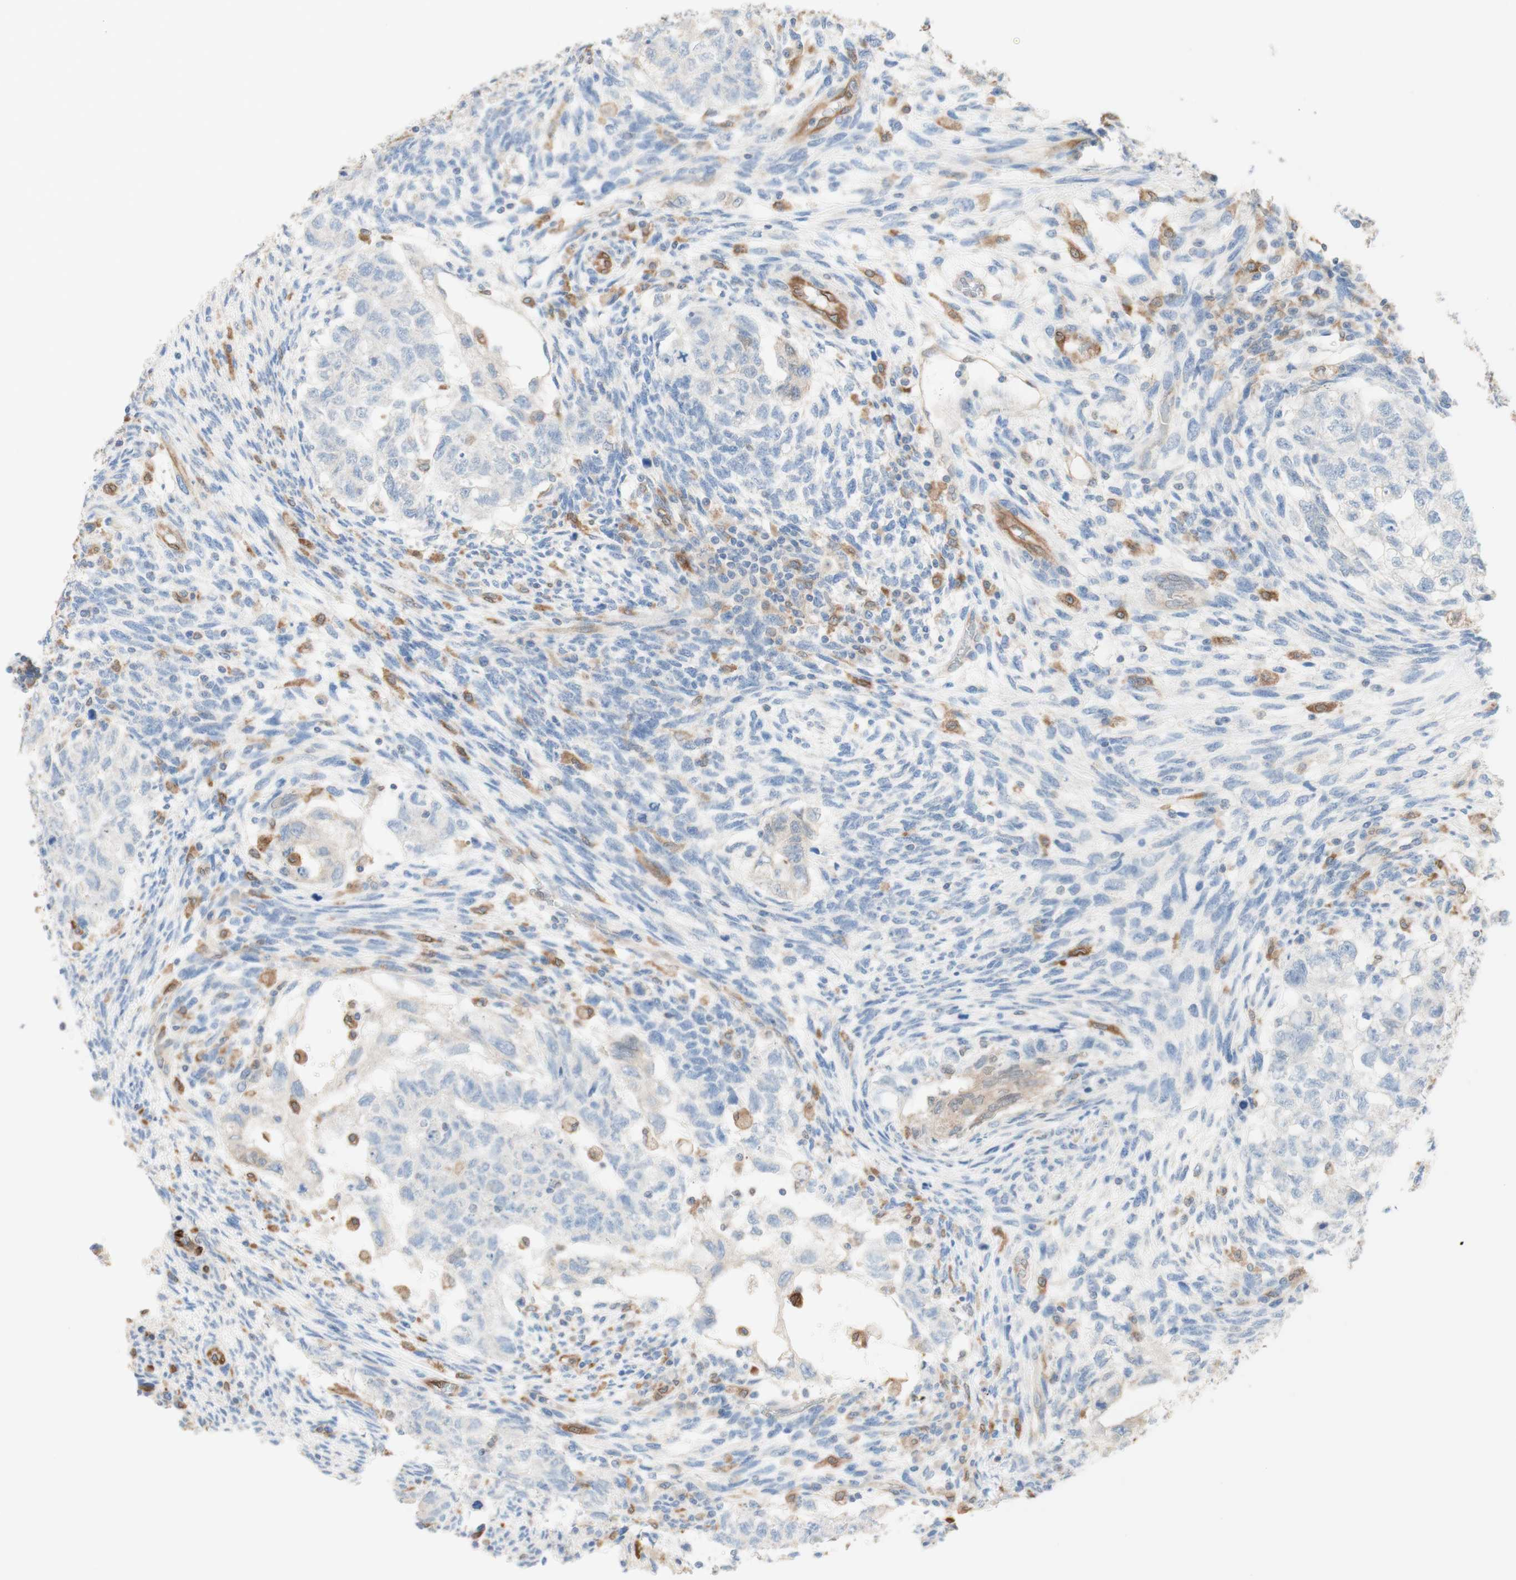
{"staining": {"intensity": "negative", "quantity": "none", "location": "none"}, "tissue": "testis cancer", "cell_type": "Tumor cells", "image_type": "cancer", "snomed": [{"axis": "morphology", "description": "Normal tissue, NOS"}, {"axis": "morphology", "description": "Carcinoma, Embryonal, NOS"}, {"axis": "topography", "description": "Testis"}], "caption": "Micrograph shows no significant protein staining in tumor cells of testis cancer (embryonal carcinoma).", "gene": "COMT", "patient": {"sex": "male", "age": 36}}